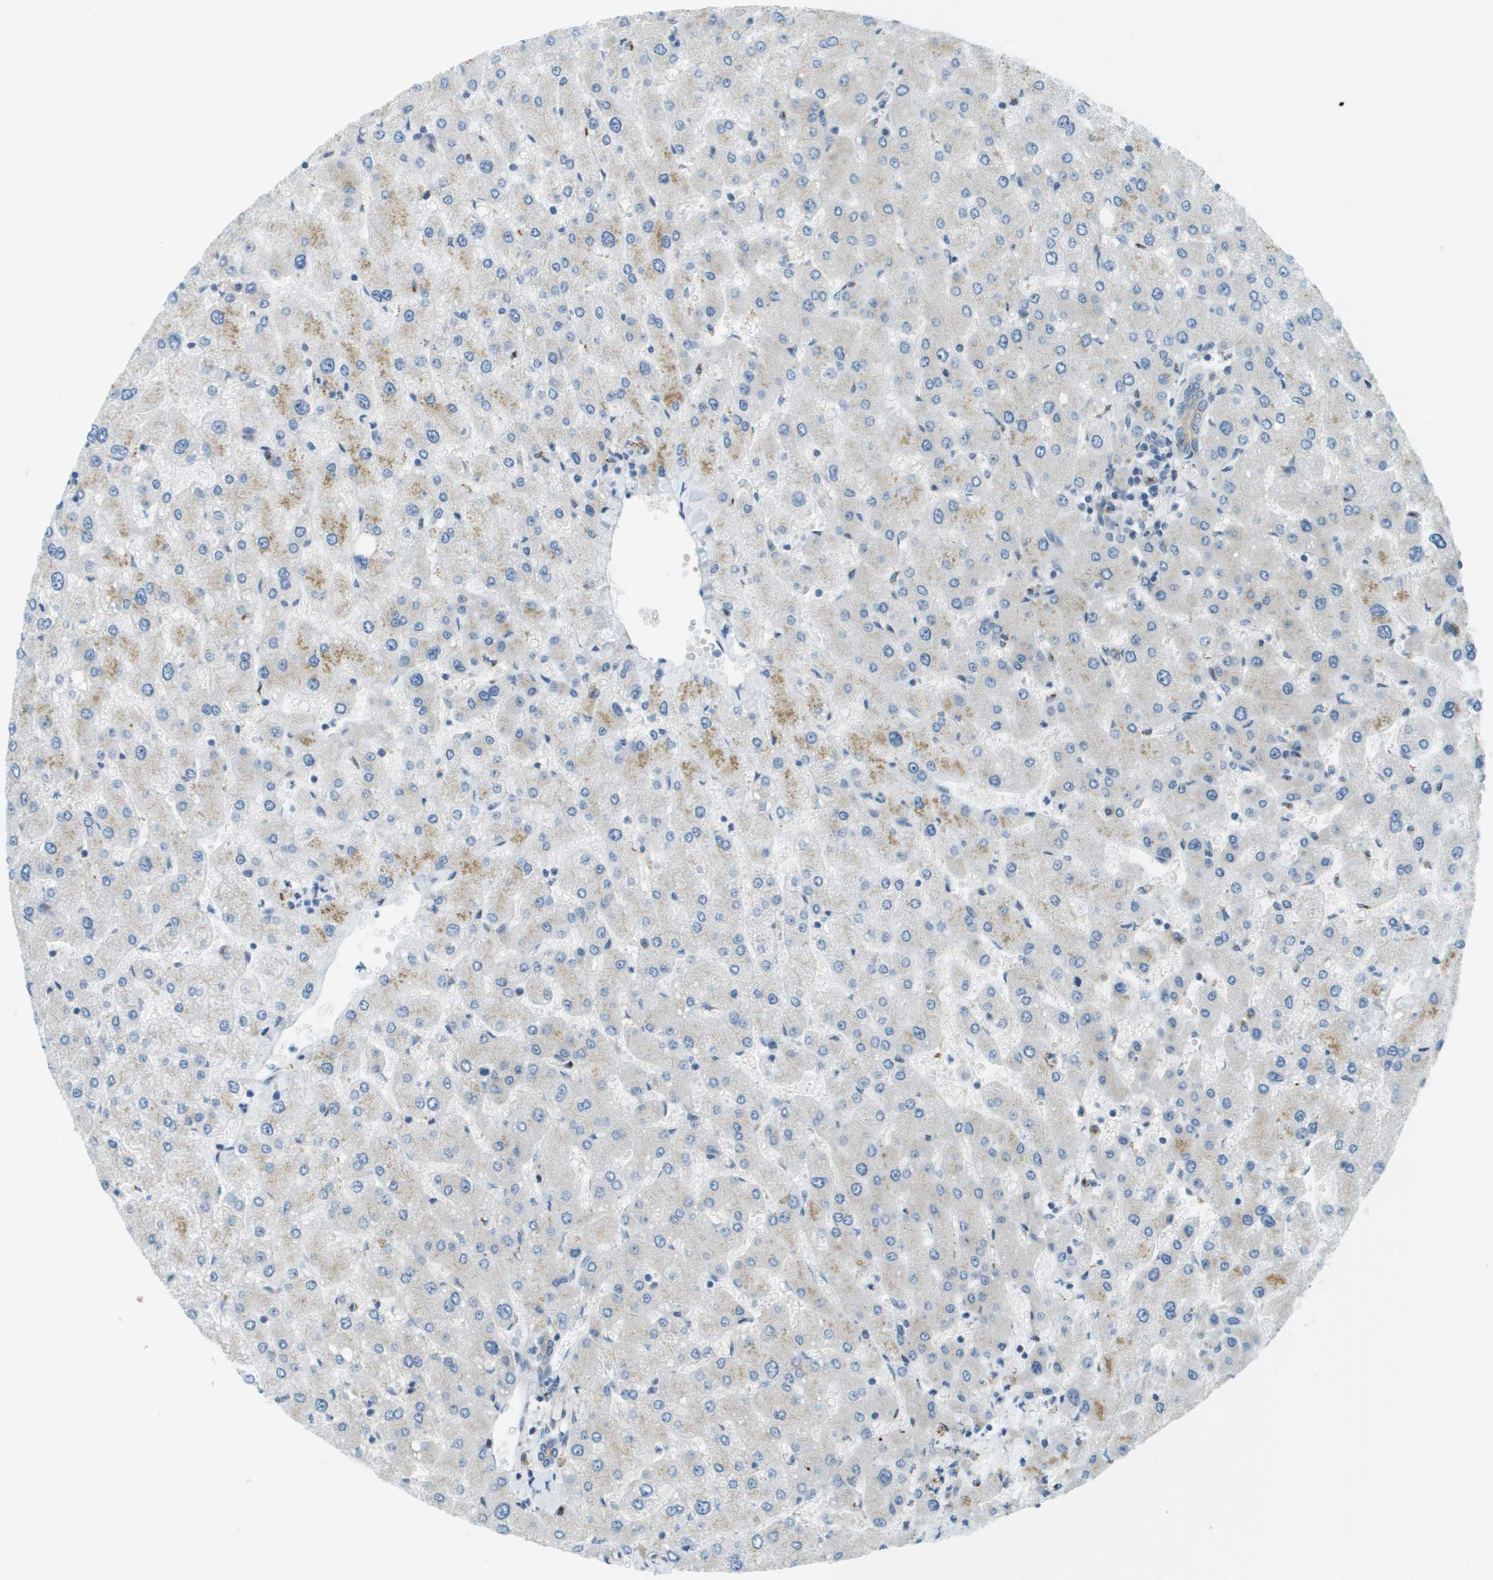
{"staining": {"intensity": "weak", "quantity": "25%-75%", "location": "cytoplasmic/membranous"}, "tissue": "liver", "cell_type": "Cholangiocytes", "image_type": "normal", "snomed": [{"axis": "morphology", "description": "Normal tissue, NOS"}, {"axis": "topography", "description": "Liver"}], "caption": "This is an image of IHC staining of benign liver, which shows weak positivity in the cytoplasmic/membranous of cholangiocytes.", "gene": "ACBD3", "patient": {"sex": "male", "age": 55}}